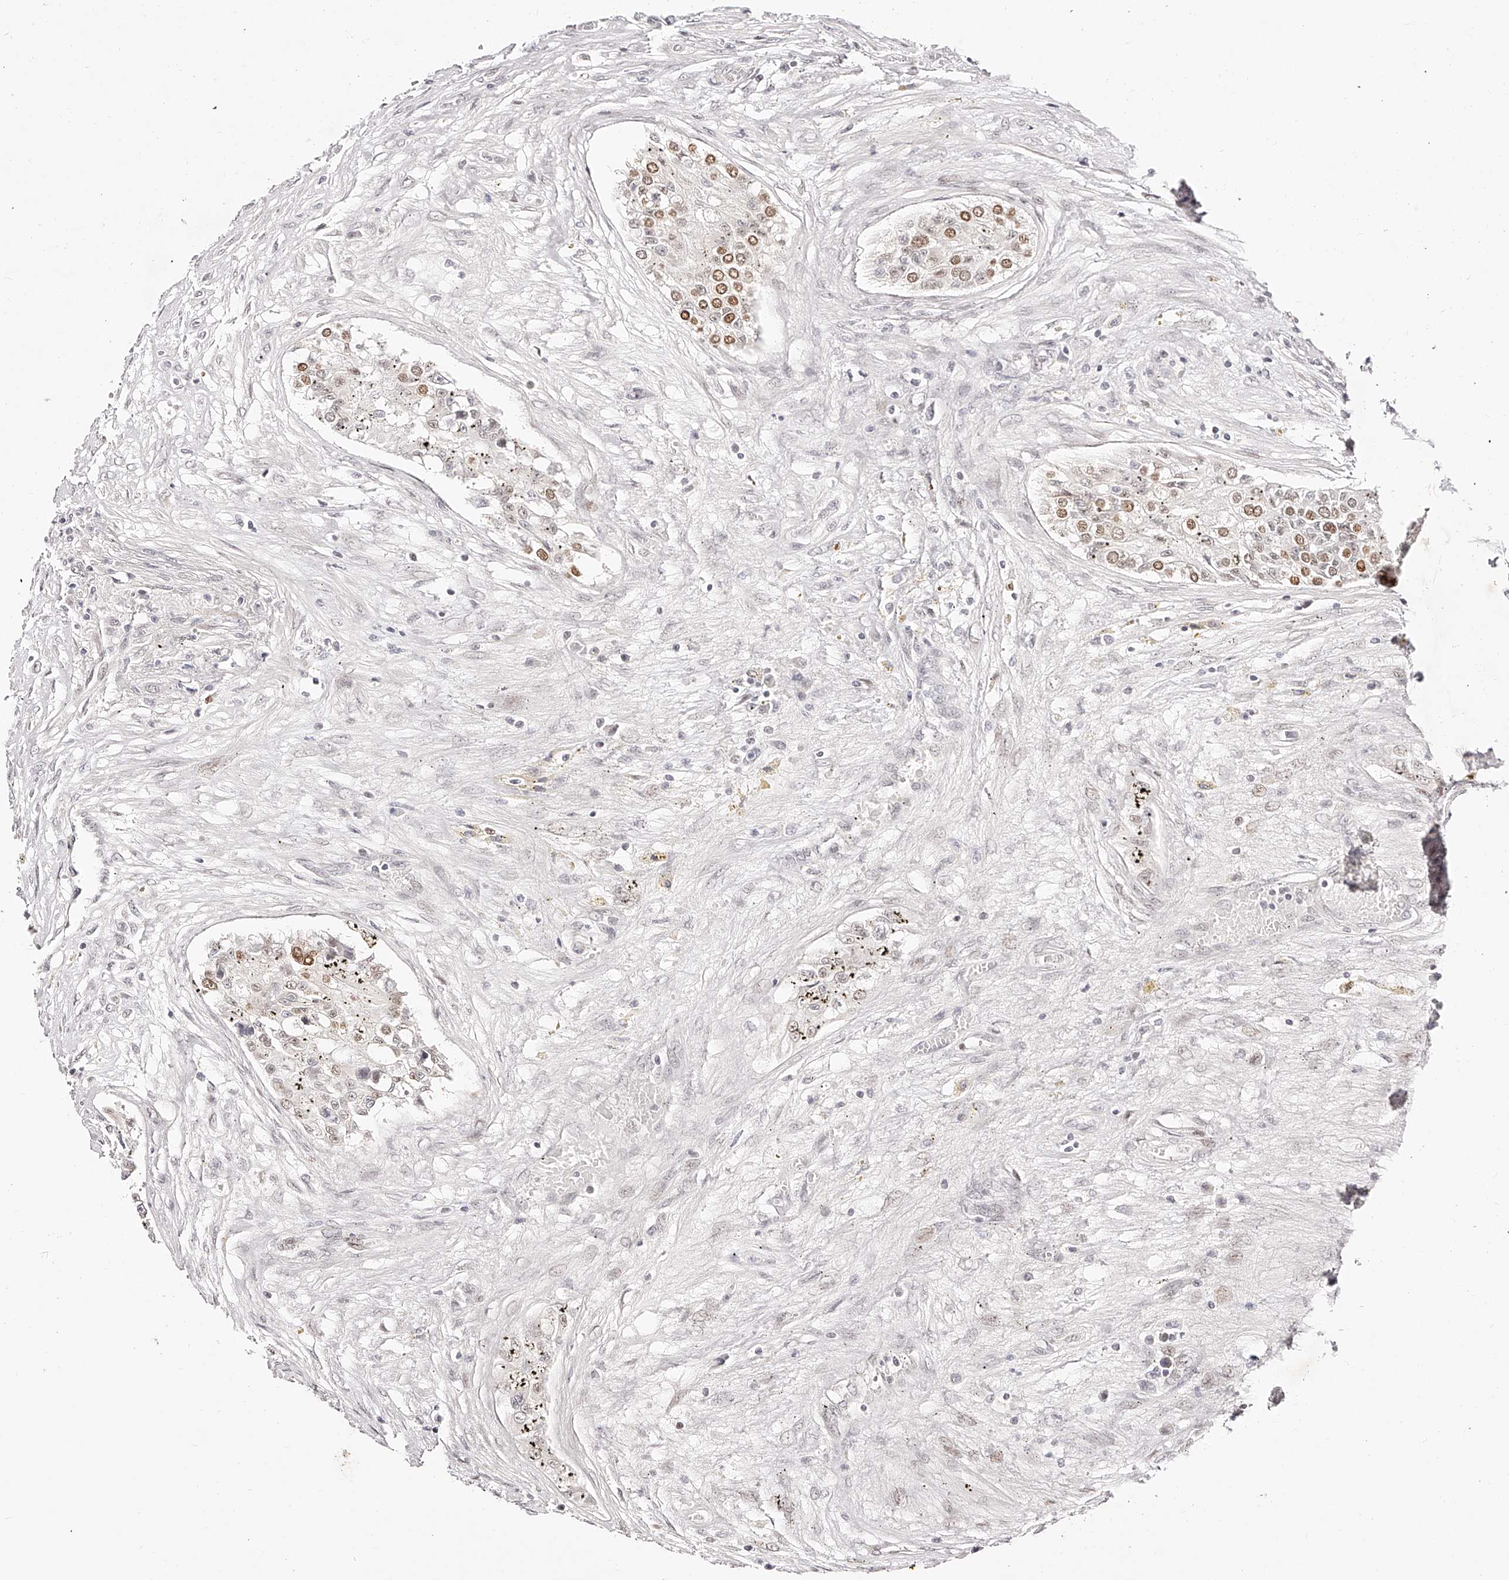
{"staining": {"intensity": "weak", "quantity": "25%-75%", "location": "nuclear"}, "tissue": "testis cancer", "cell_type": "Tumor cells", "image_type": "cancer", "snomed": [{"axis": "morphology", "description": "Carcinoma, Embryonal, NOS"}, {"axis": "topography", "description": "Testis"}], "caption": "There is low levels of weak nuclear positivity in tumor cells of testis embryonal carcinoma, as demonstrated by immunohistochemical staining (brown color).", "gene": "USF3", "patient": {"sex": "male", "age": 25}}